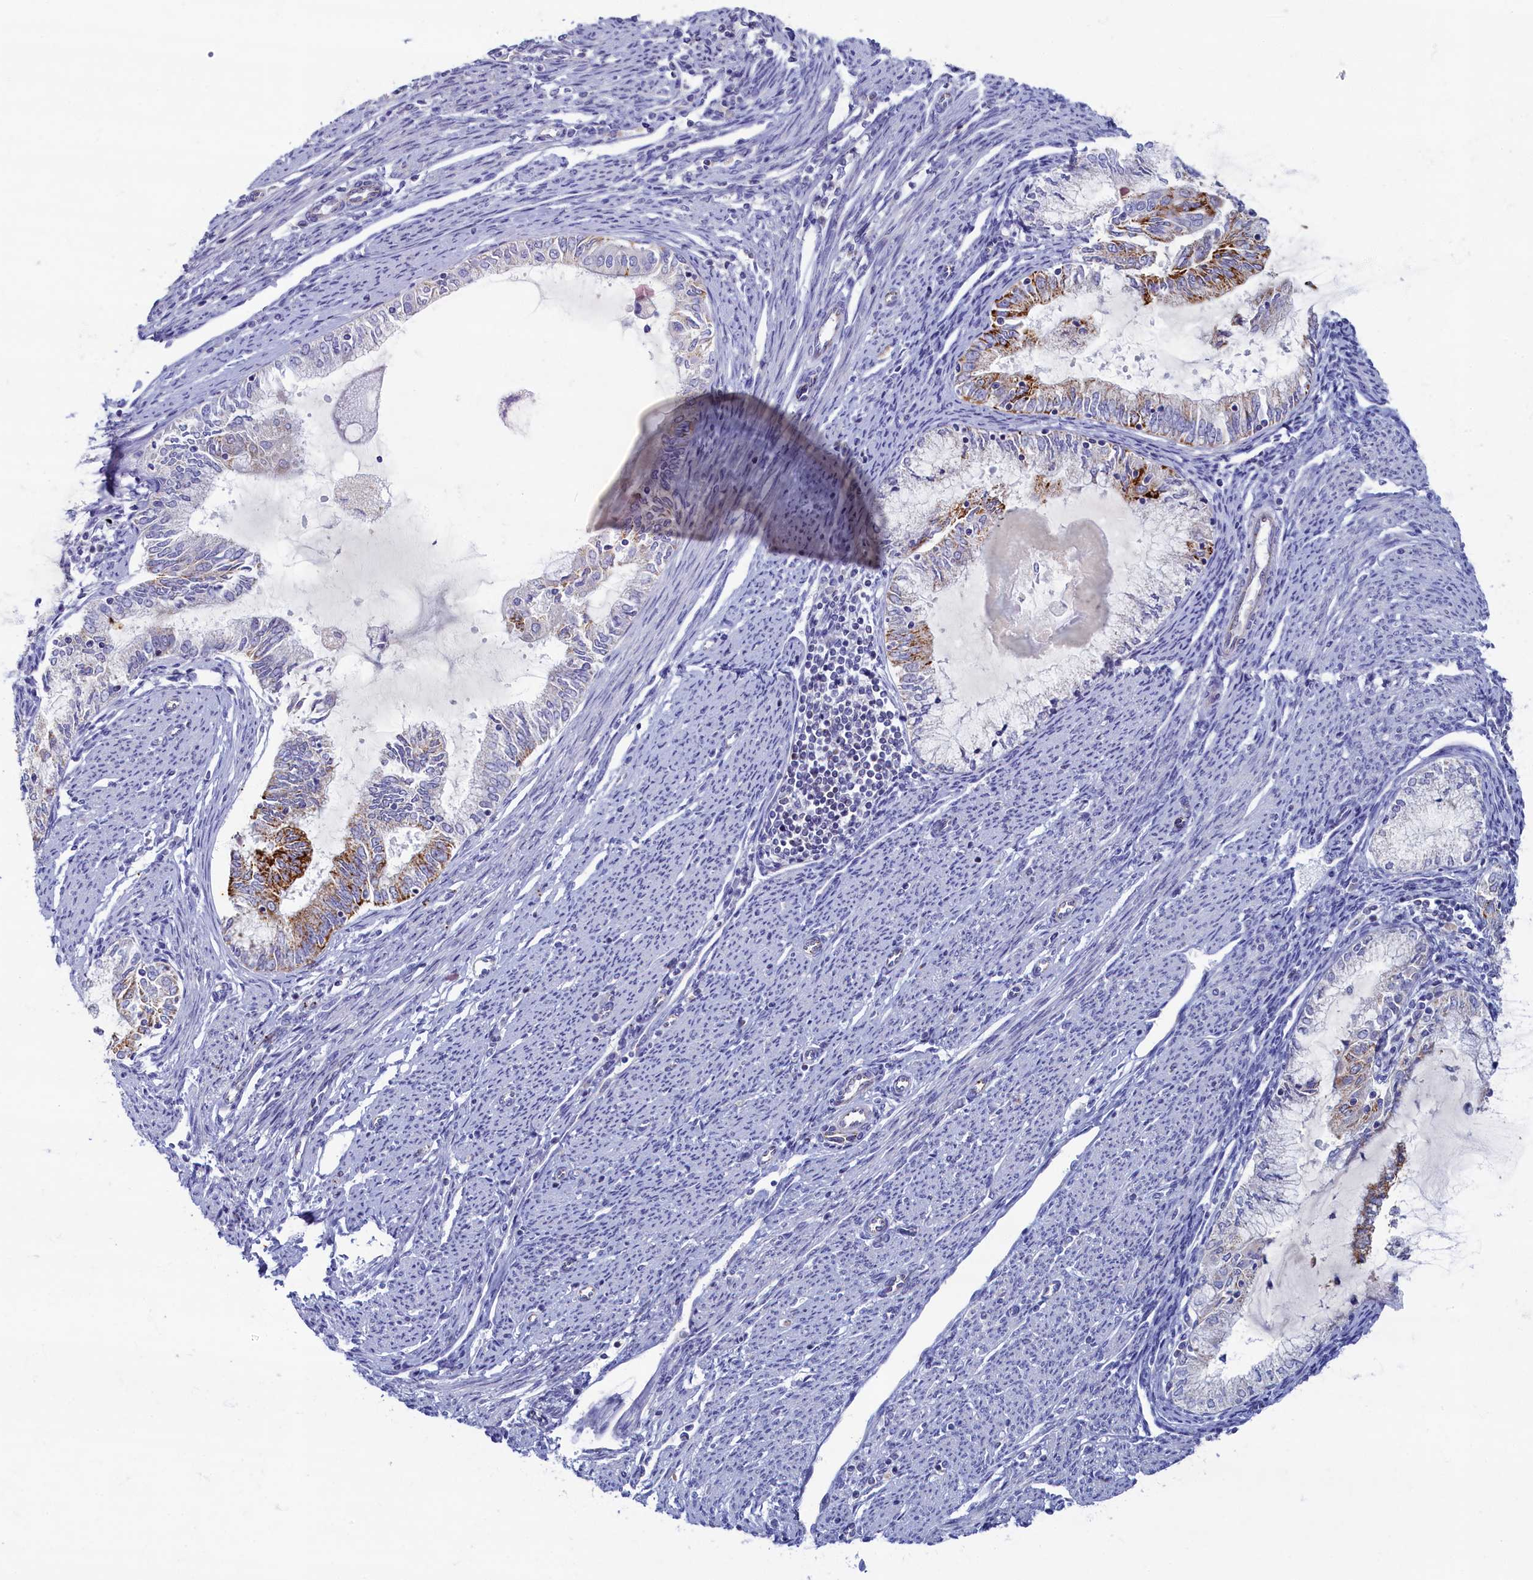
{"staining": {"intensity": "strong", "quantity": "<25%", "location": "cytoplasmic/membranous"}, "tissue": "endometrial cancer", "cell_type": "Tumor cells", "image_type": "cancer", "snomed": [{"axis": "morphology", "description": "Adenocarcinoma, NOS"}, {"axis": "topography", "description": "Endometrium"}], "caption": "A photomicrograph showing strong cytoplasmic/membranous staining in approximately <25% of tumor cells in adenocarcinoma (endometrial), as visualized by brown immunohistochemical staining.", "gene": "OCIAD2", "patient": {"sex": "female", "age": 79}}